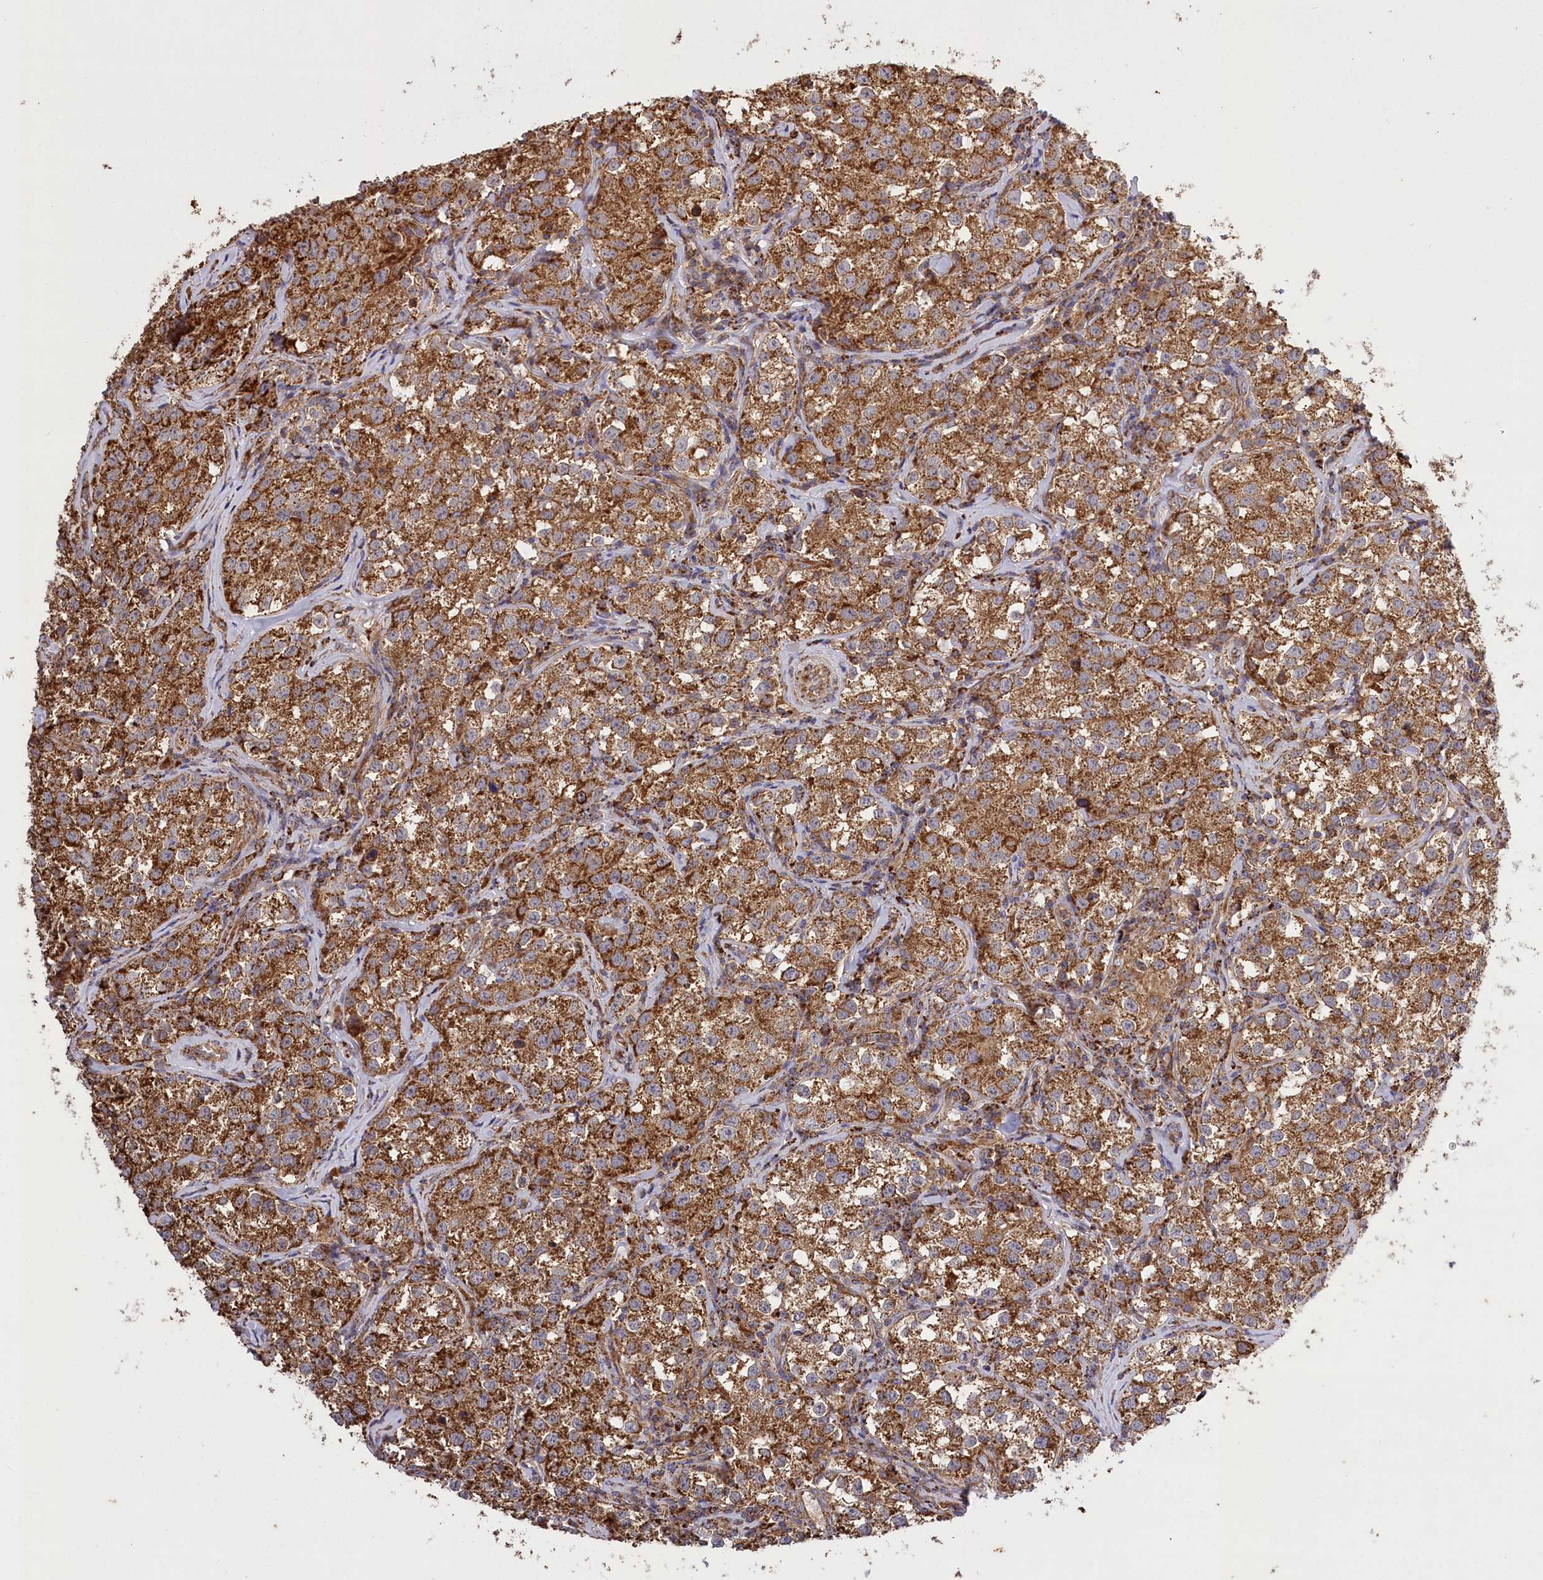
{"staining": {"intensity": "strong", "quantity": ">75%", "location": "cytoplasmic/membranous"}, "tissue": "testis cancer", "cell_type": "Tumor cells", "image_type": "cancer", "snomed": [{"axis": "morphology", "description": "Seminoma, NOS"}, {"axis": "morphology", "description": "Carcinoma, Embryonal, NOS"}, {"axis": "topography", "description": "Testis"}], "caption": "Strong cytoplasmic/membranous expression for a protein is appreciated in approximately >75% of tumor cells of testis cancer using immunohistochemistry (IHC).", "gene": "CARD19", "patient": {"sex": "male", "age": 43}}